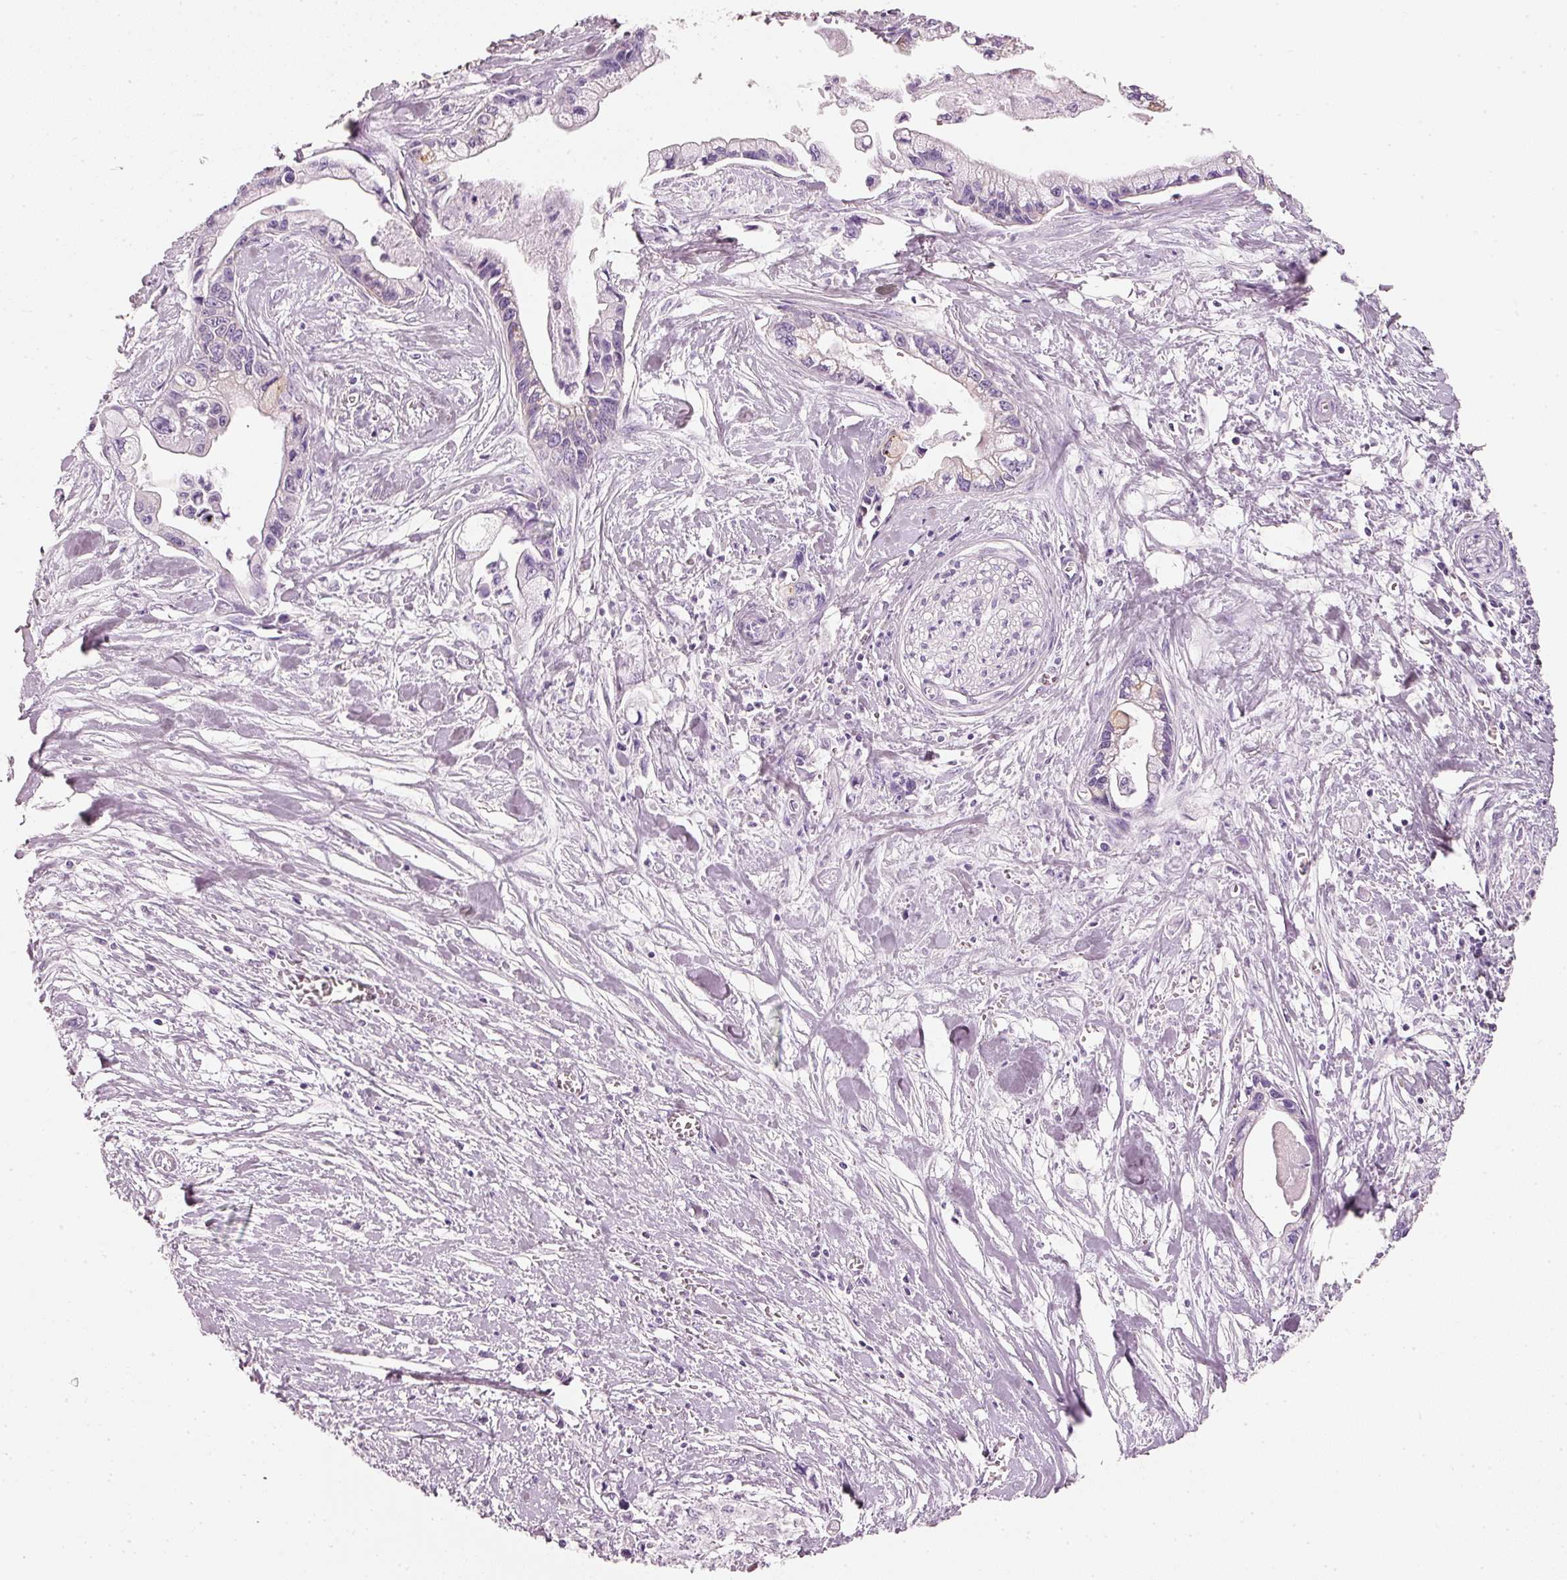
{"staining": {"intensity": "negative", "quantity": "none", "location": "none"}, "tissue": "pancreatic cancer", "cell_type": "Tumor cells", "image_type": "cancer", "snomed": [{"axis": "morphology", "description": "Adenocarcinoma, NOS"}, {"axis": "topography", "description": "Pancreas"}], "caption": "Image shows no significant protein staining in tumor cells of adenocarcinoma (pancreatic).", "gene": "PDXDC1", "patient": {"sex": "male", "age": 61}}